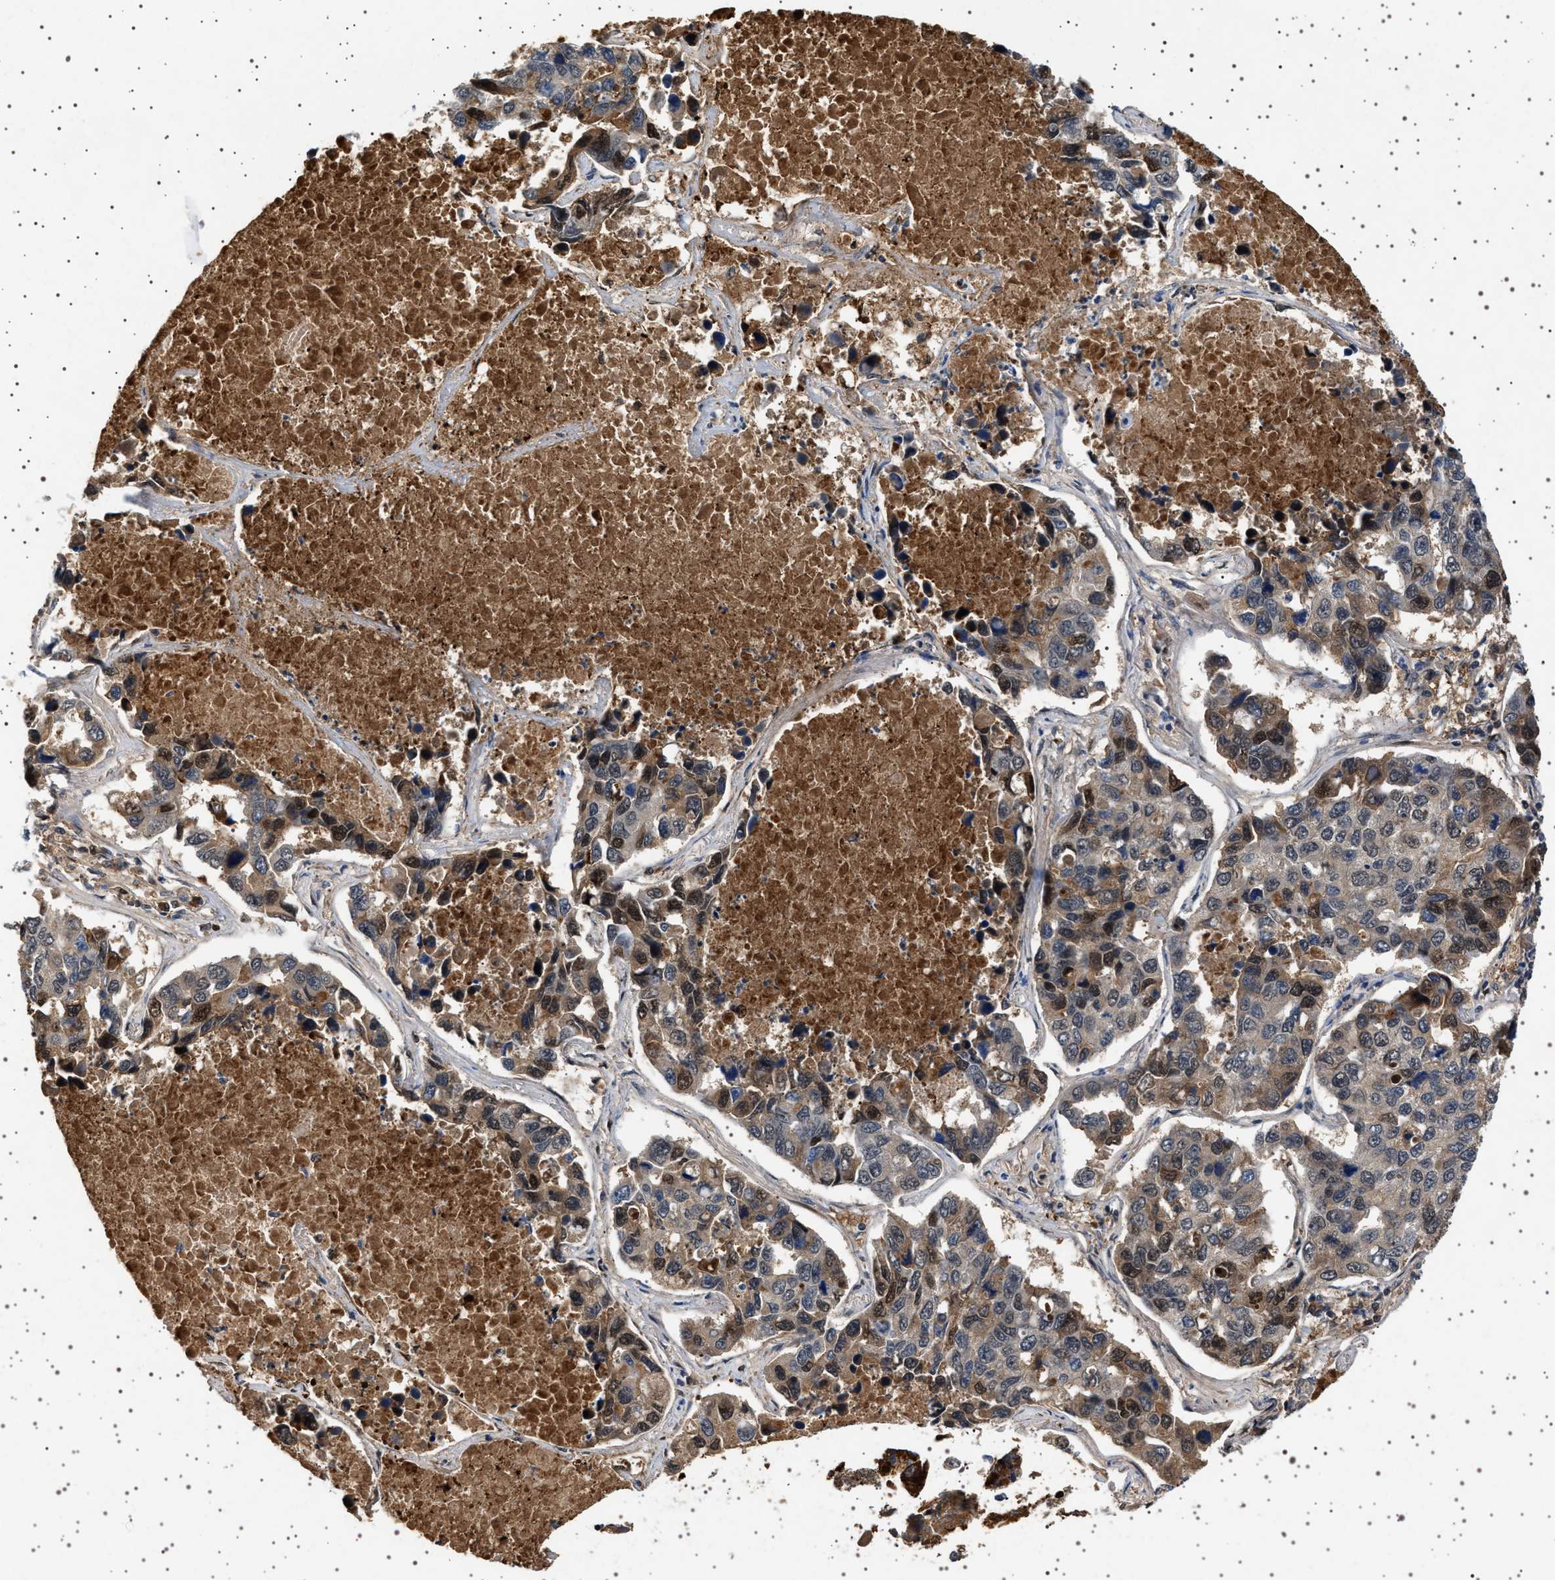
{"staining": {"intensity": "moderate", "quantity": "<25%", "location": "cytoplasmic/membranous,nuclear"}, "tissue": "lung cancer", "cell_type": "Tumor cells", "image_type": "cancer", "snomed": [{"axis": "morphology", "description": "Adenocarcinoma, NOS"}, {"axis": "topography", "description": "Lung"}], "caption": "Protein staining shows moderate cytoplasmic/membranous and nuclear expression in about <25% of tumor cells in adenocarcinoma (lung).", "gene": "FICD", "patient": {"sex": "male", "age": 64}}